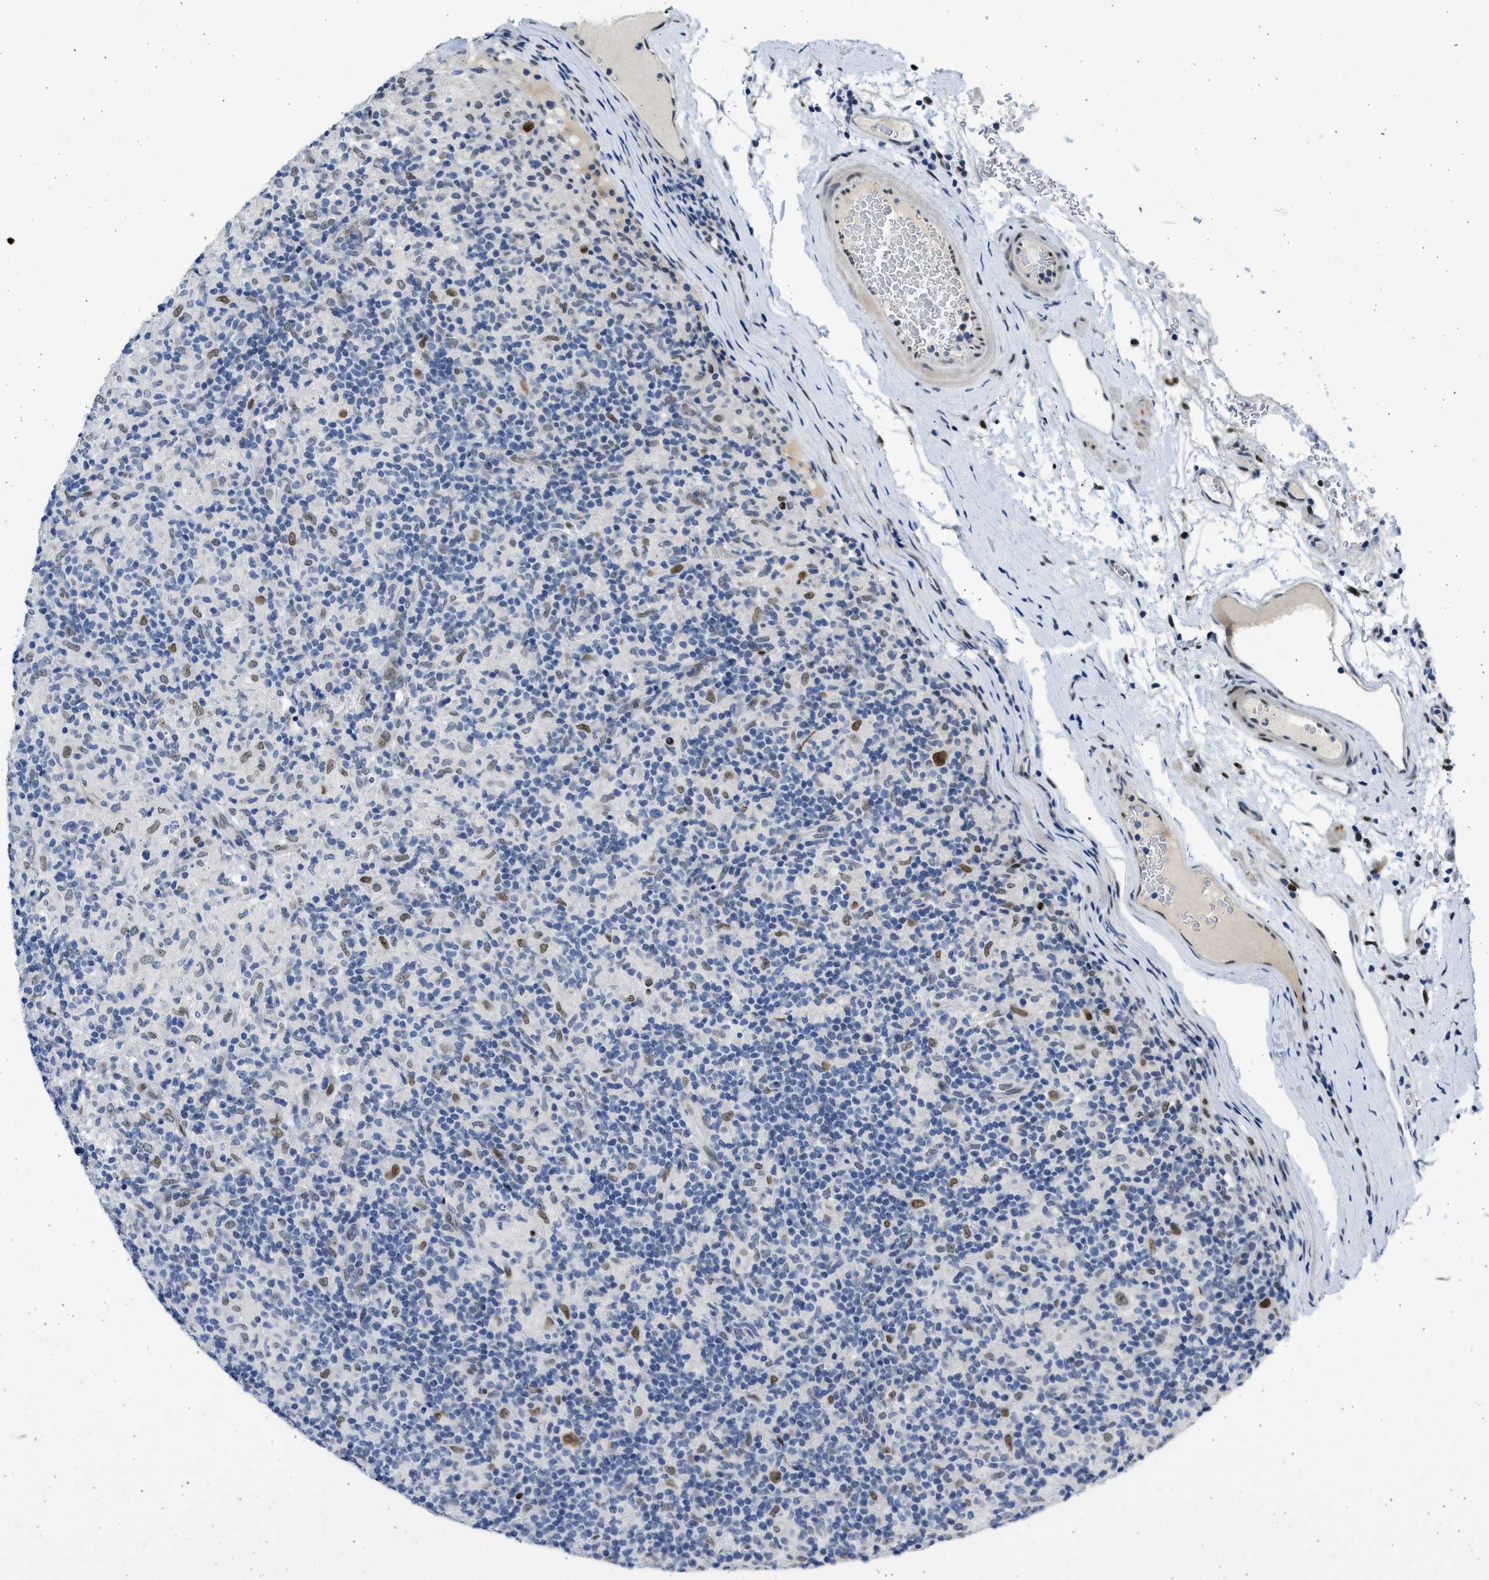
{"staining": {"intensity": "weak", "quantity": "<25%", "location": "nuclear"}, "tissue": "lymphoma", "cell_type": "Tumor cells", "image_type": "cancer", "snomed": [{"axis": "morphology", "description": "Hodgkin's disease, NOS"}, {"axis": "topography", "description": "Lymph node"}], "caption": "Immunohistochemical staining of lymphoma displays no significant positivity in tumor cells.", "gene": "HMGN3", "patient": {"sex": "male", "age": 70}}